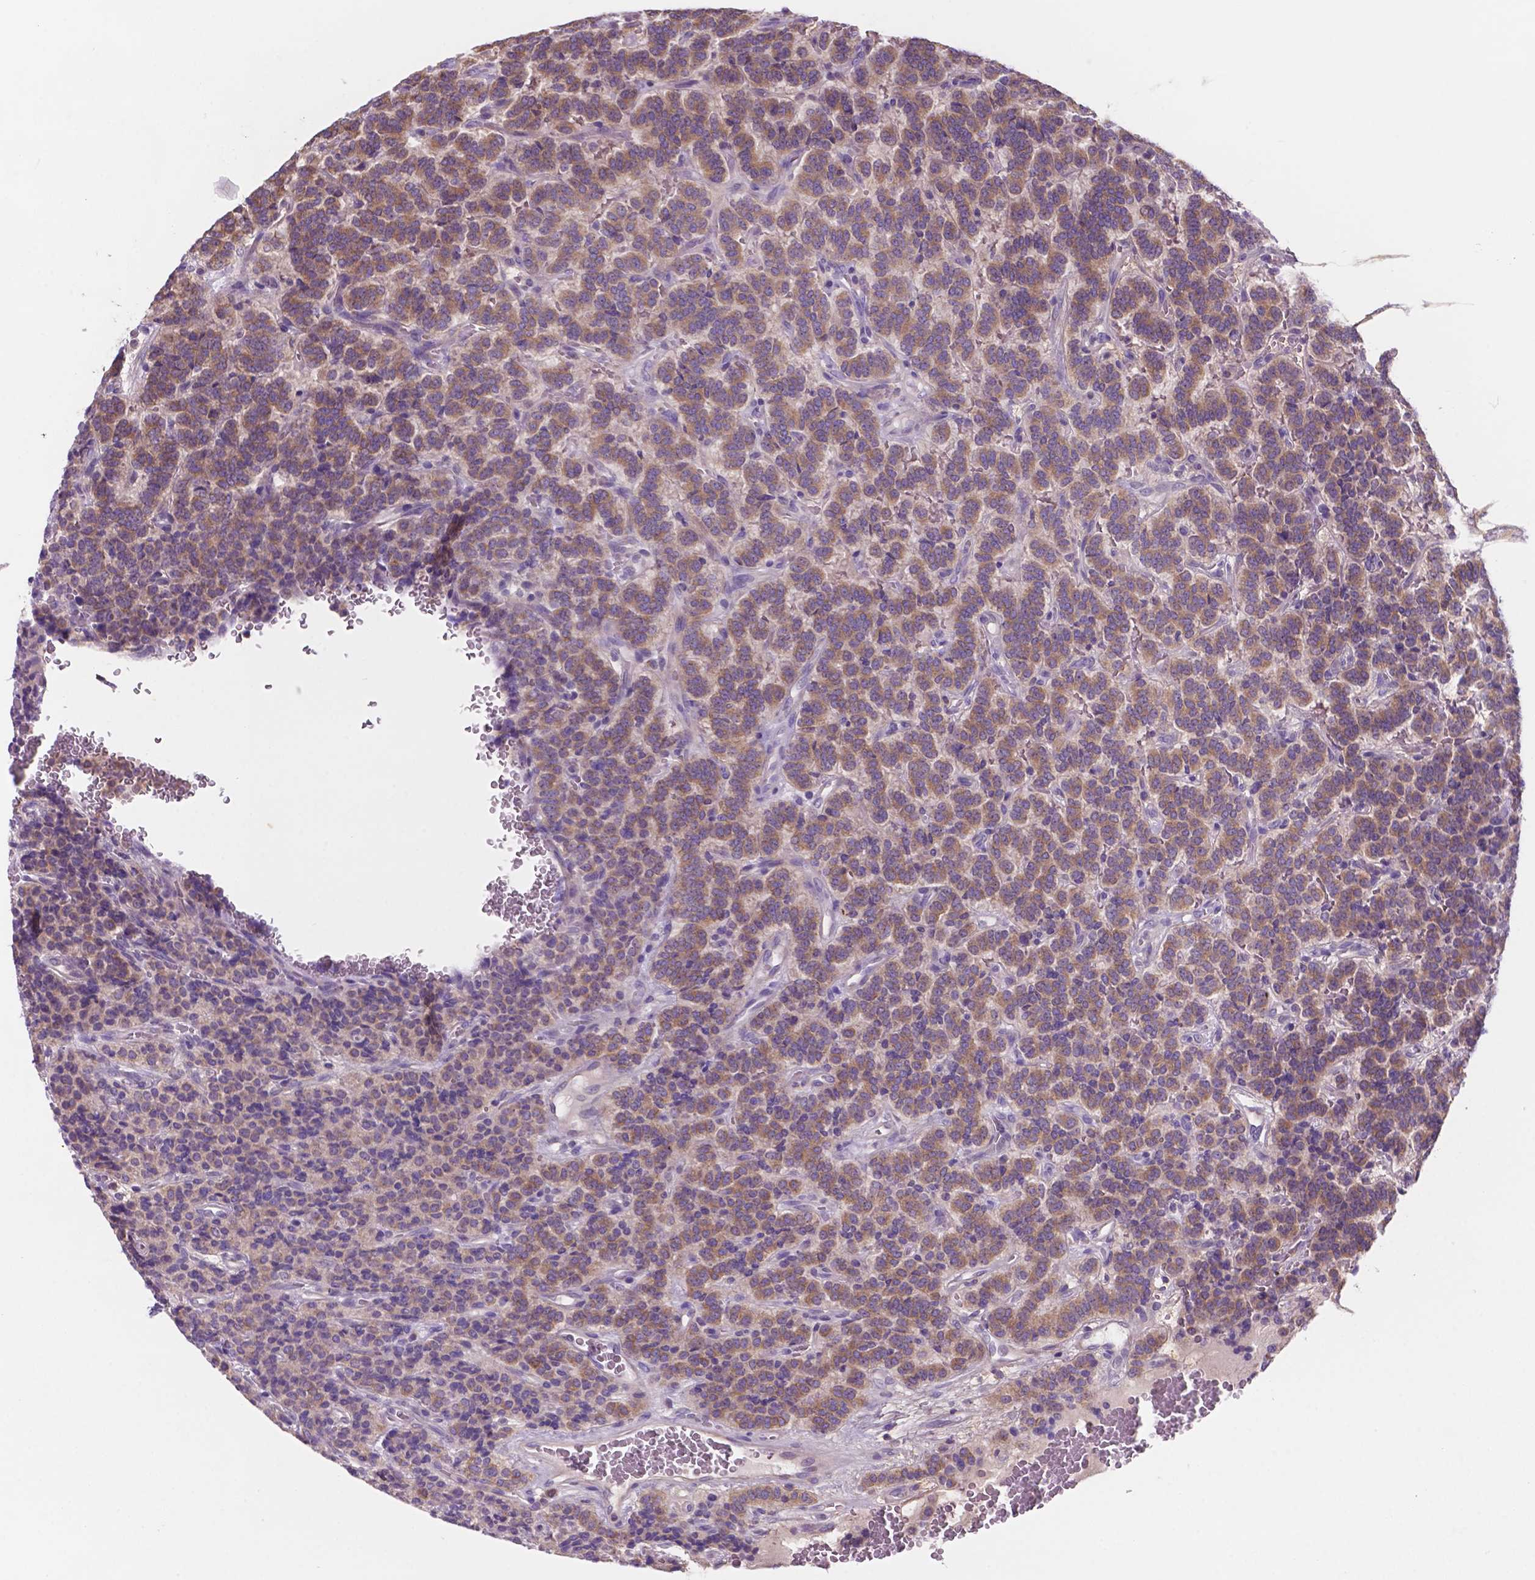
{"staining": {"intensity": "moderate", "quantity": ">75%", "location": "cytoplasmic/membranous"}, "tissue": "carcinoid", "cell_type": "Tumor cells", "image_type": "cancer", "snomed": [{"axis": "morphology", "description": "Carcinoid, malignant, NOS"}, {"axis": "topography", "description": "Pancreas"}], "caption": "Tumor cells display medium levels of moderate cytoplasmic/membranous positivity in approximately >75% of cells in human carcinoid (malignant).", "gene": "MKRN2OS", "patient": {"sex": "male", "age": 36}}